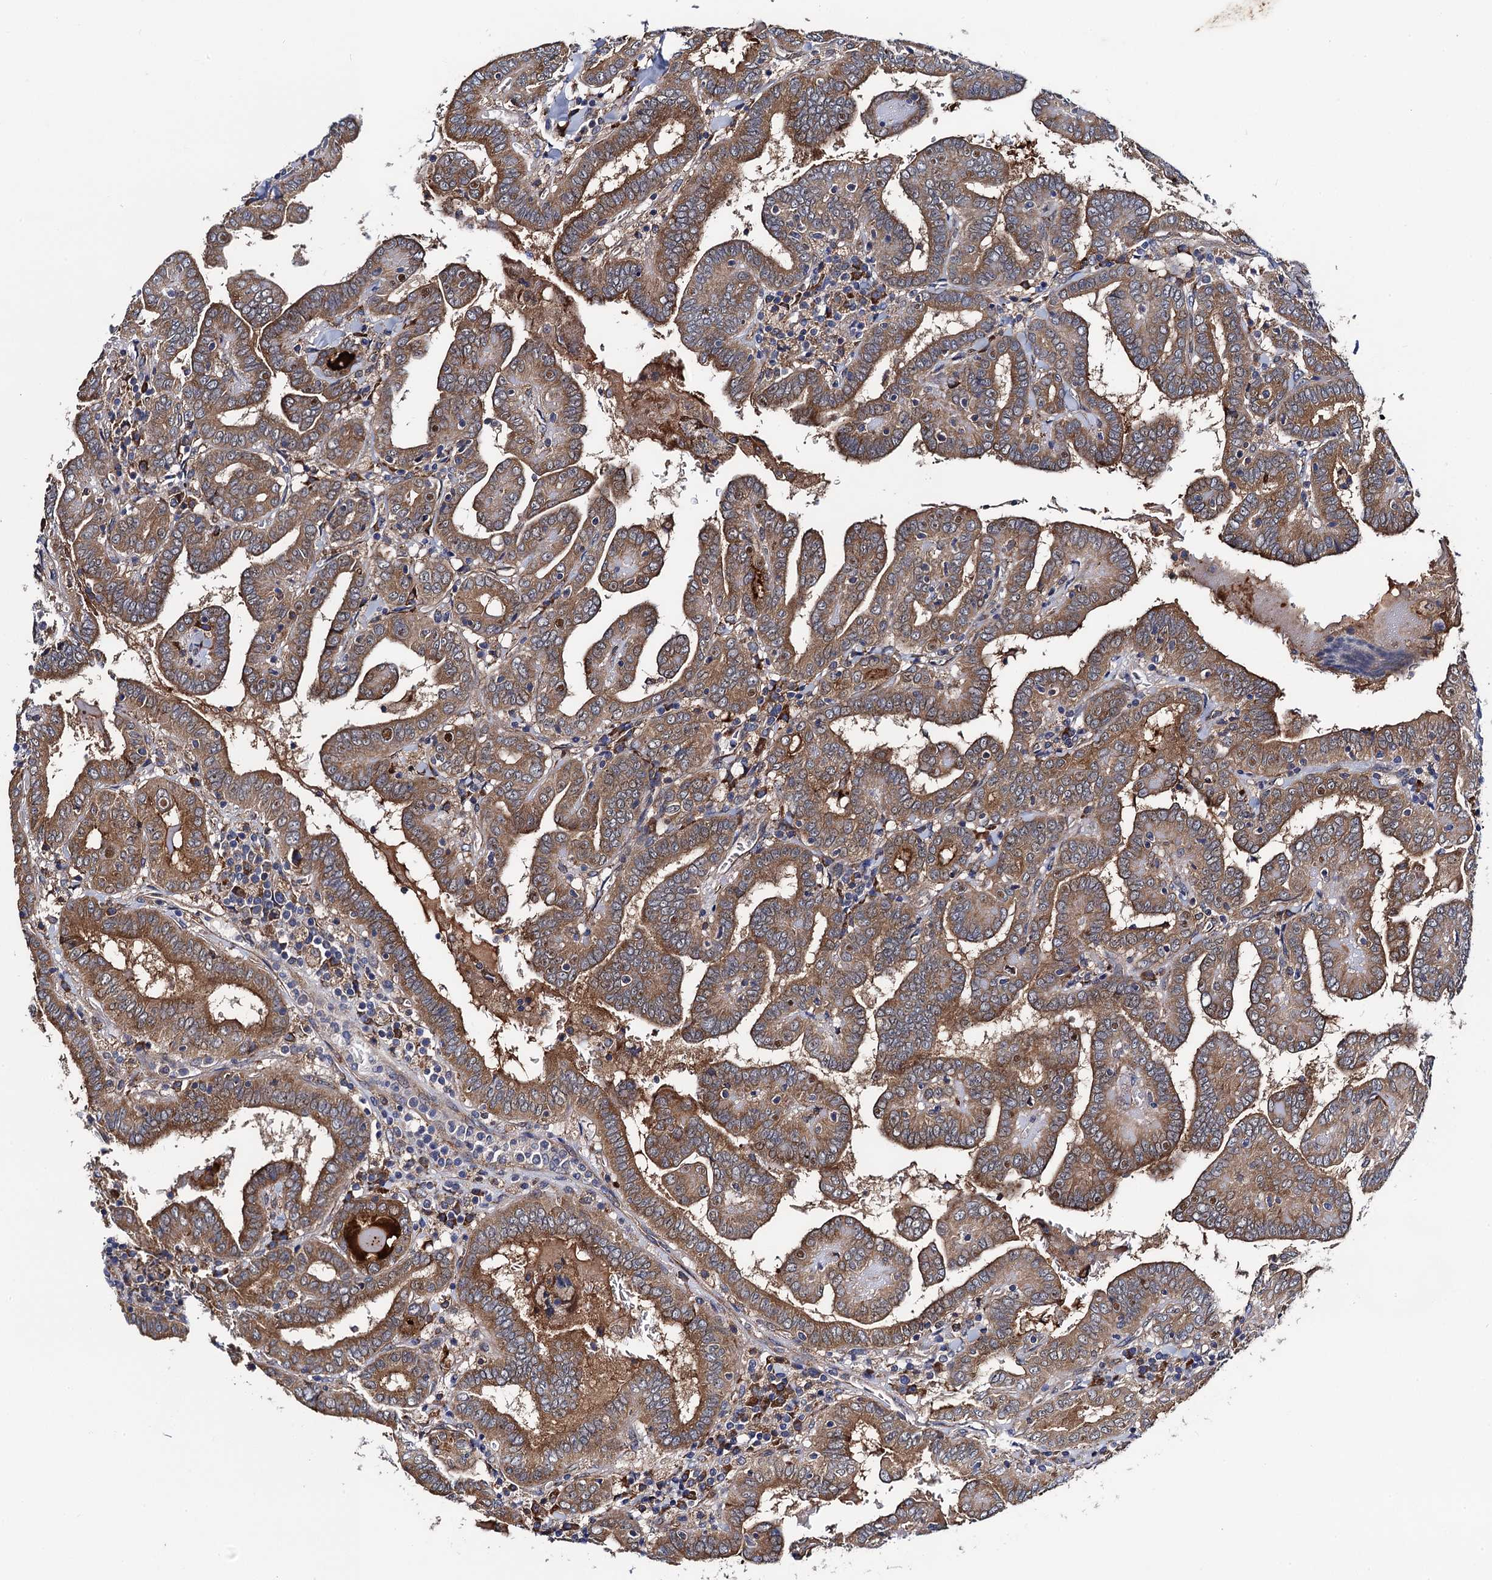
{"staining": {"intensity": "moderate", "quantity": ">75%", "location": "cytoplasmic/membranous"}, "tissue": "thyroid cancer", "cell_type": "Tumor cells", "image_type": "cancer", "snomed": [{"axis": "morphology", "description": "Papillary adenocarcinoma, NOS"}, {"axis": "topography", "description": "Thyroid gland"}], "caption": "DAB immunohistochemical staining of thyroid papillary adenocarcinoma reveals moderate cytoplasmic/membranous protein positivity in approximately >75% of tumor cells.", "gene": "PGLS", "patient": {"sex": "female", "age": 72}}